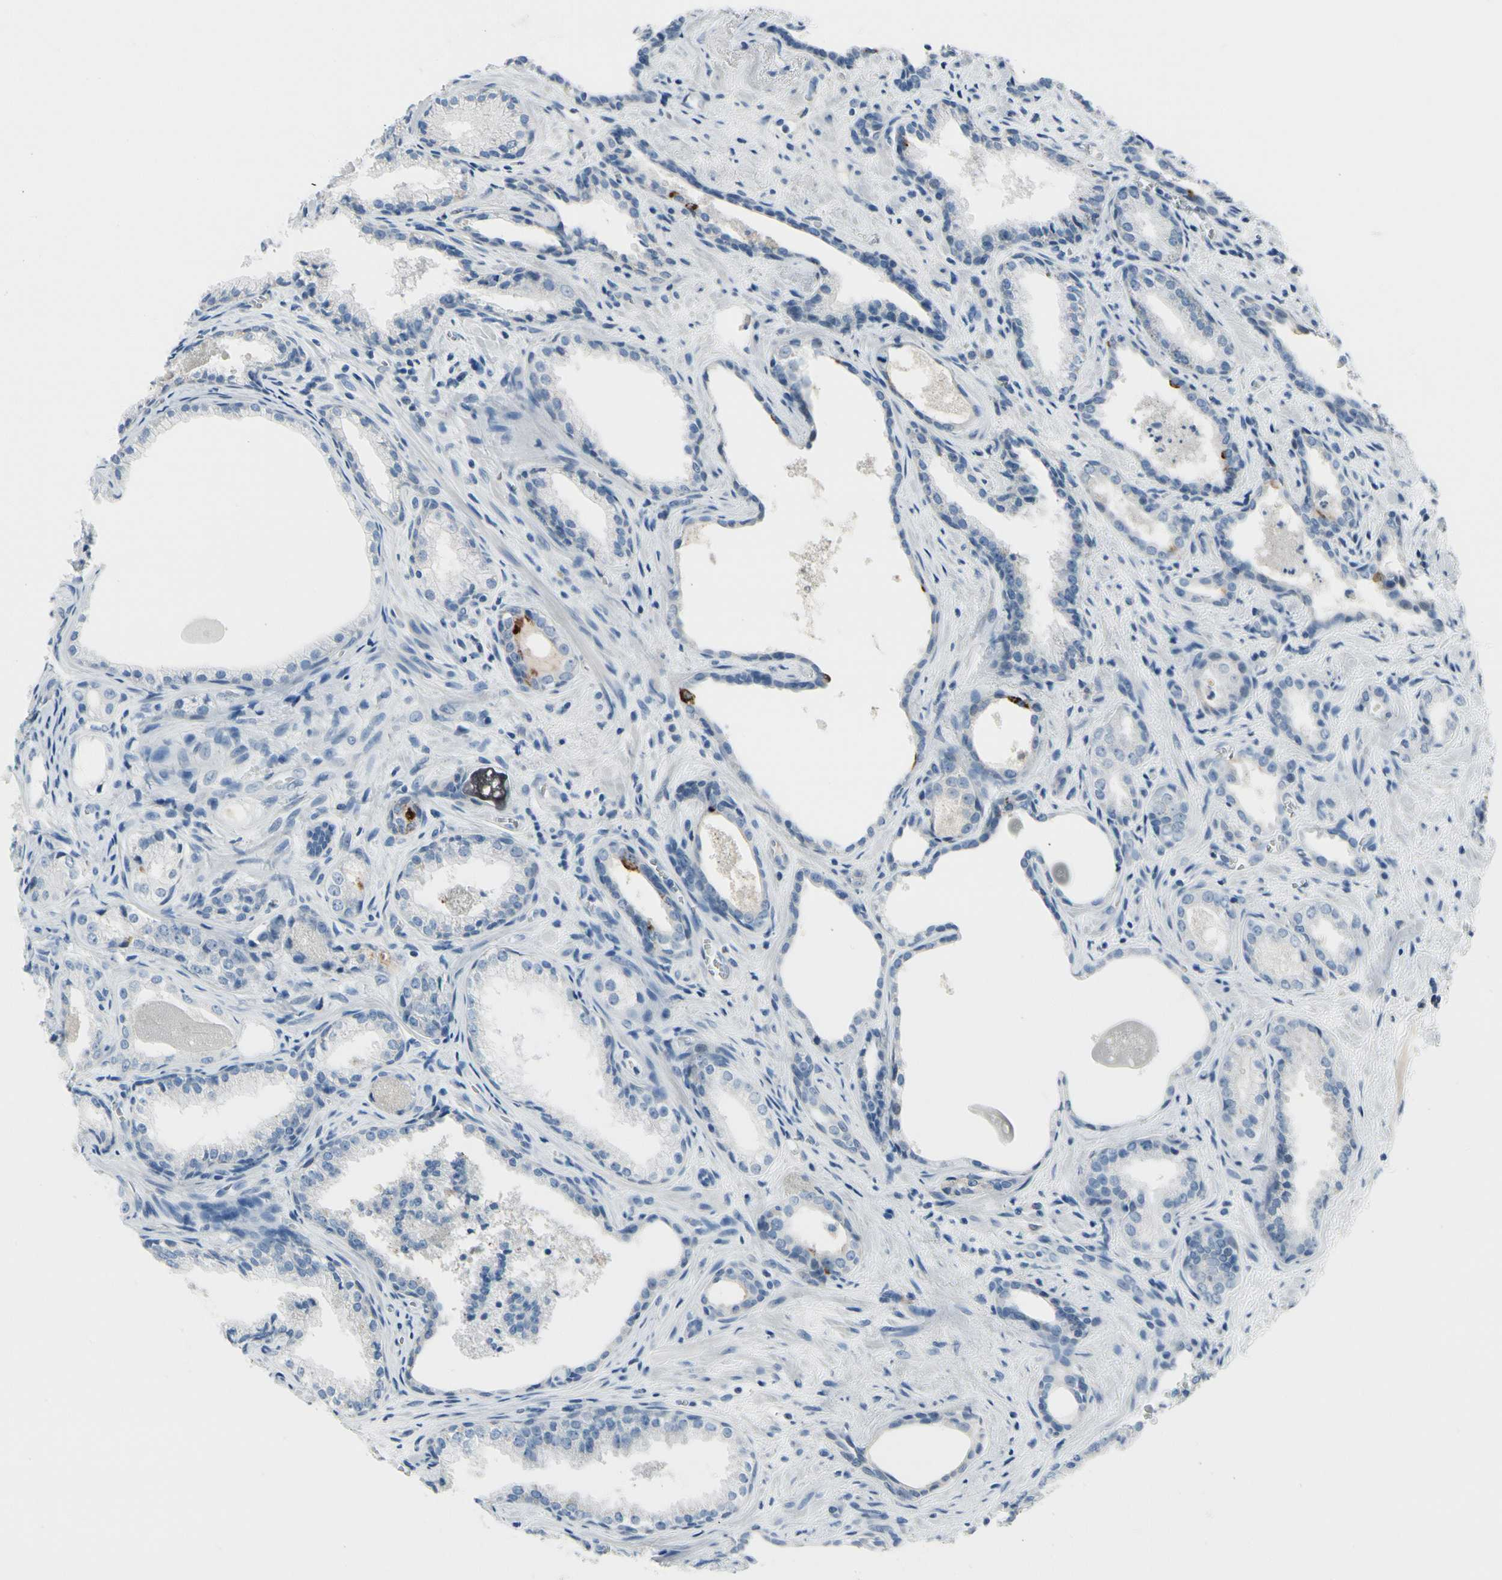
{"staining": {"intensity": "negative", "quantity": "none", "location": "none"}, "tissue": "prostate cancer", "cell_type": "Tumor cells", "image_type": "cancer", "snomed": [{"axis": "morphology", "description": "Adenocarcinoma, Low grade"}, {"axis": "topography", "description": "Prostate"}], "caption": "Protein analysis of low-grade adenocarcinoma (prostate) exhibits no significant staining in tumor cells.", "gene": "MUC5B", "patient": {"sex": "male", "age": 60}}